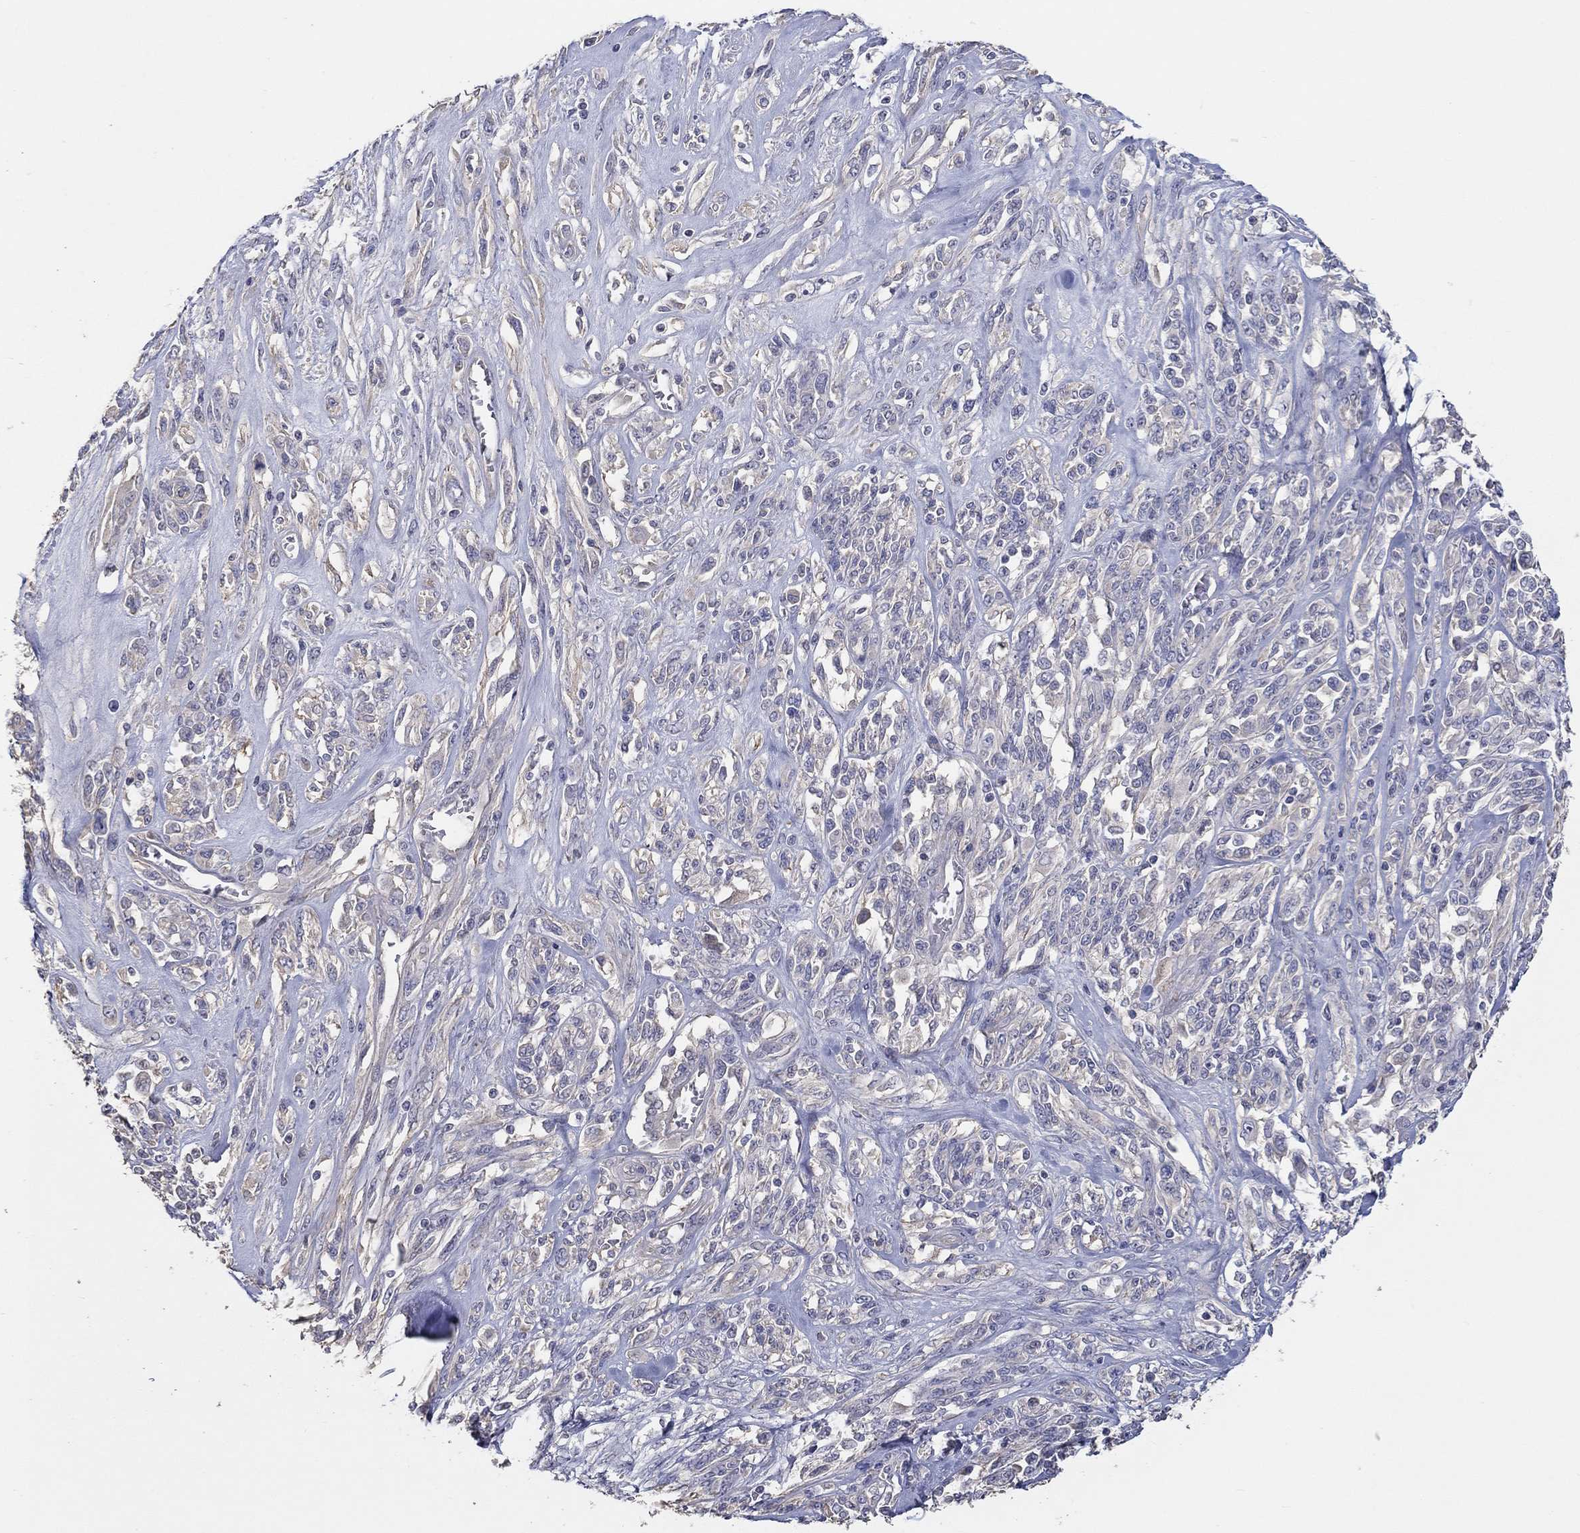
{"staining": {"intensity": "negative", "quantity": "none", "location": "none"}, "tissue": "melanoma", "cell_type": "Tumor cells", "image_type": "cancer", "snomed": [{"axis": "morphology", "description": "Malignant melanoma, NOS"}, {"axis": "topography", "description": "Skin"}], "caption": "Immunohistochemistry (IHC) photomicrograph of neoplastic tissue: malignant melanoma stained with DAB (3,3'-diaminobenzidine) shows no significant protein staining in tumor cells. (Brightfield microscopy of DAB IHC at high magnification).", "gene": "DOCK3", "patient": {"sex": "female", "age": 91}}